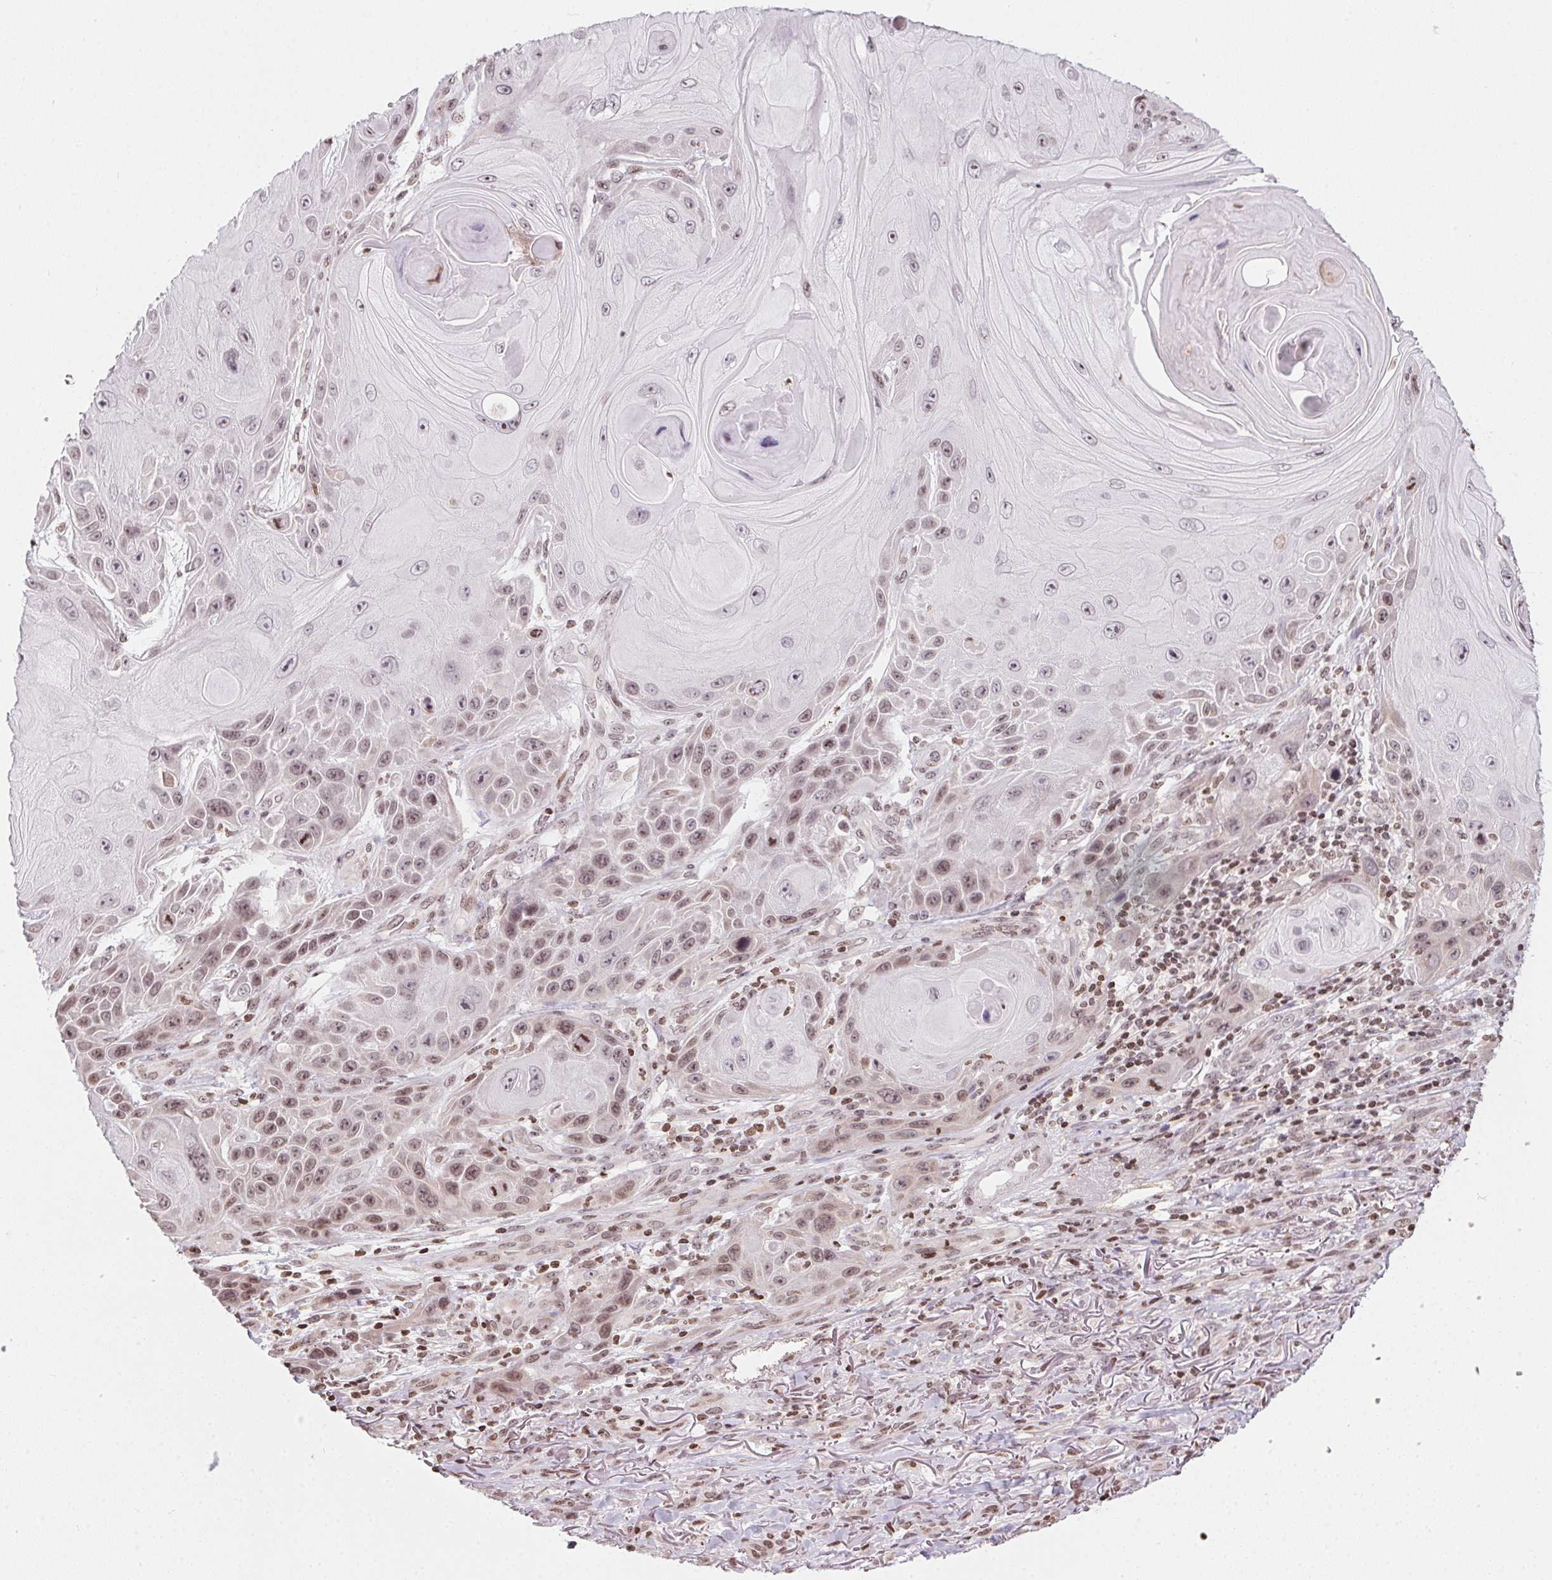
{"staining": {"intensity": "weak", "quantity": ">75%", "location": "nuclear"}, "tissue": "skin cancer", "cell_type": "Tumor cells", "image_type": "cancer", "snomed": [{"axis": "morphology", "description": "Squamous cell carcinoma, NOS"}, {"axis": "topography", "description": "Skin"}], "caption": "Skin squamous cell carcinoma stained with DAB (3,3'-diaminobenzidine) IHC exhibits low levels of weak nuclear staining in about >75% of tumor cells.", "gene": "RNF181", "patient": {"sex": "female", "age": 94}}